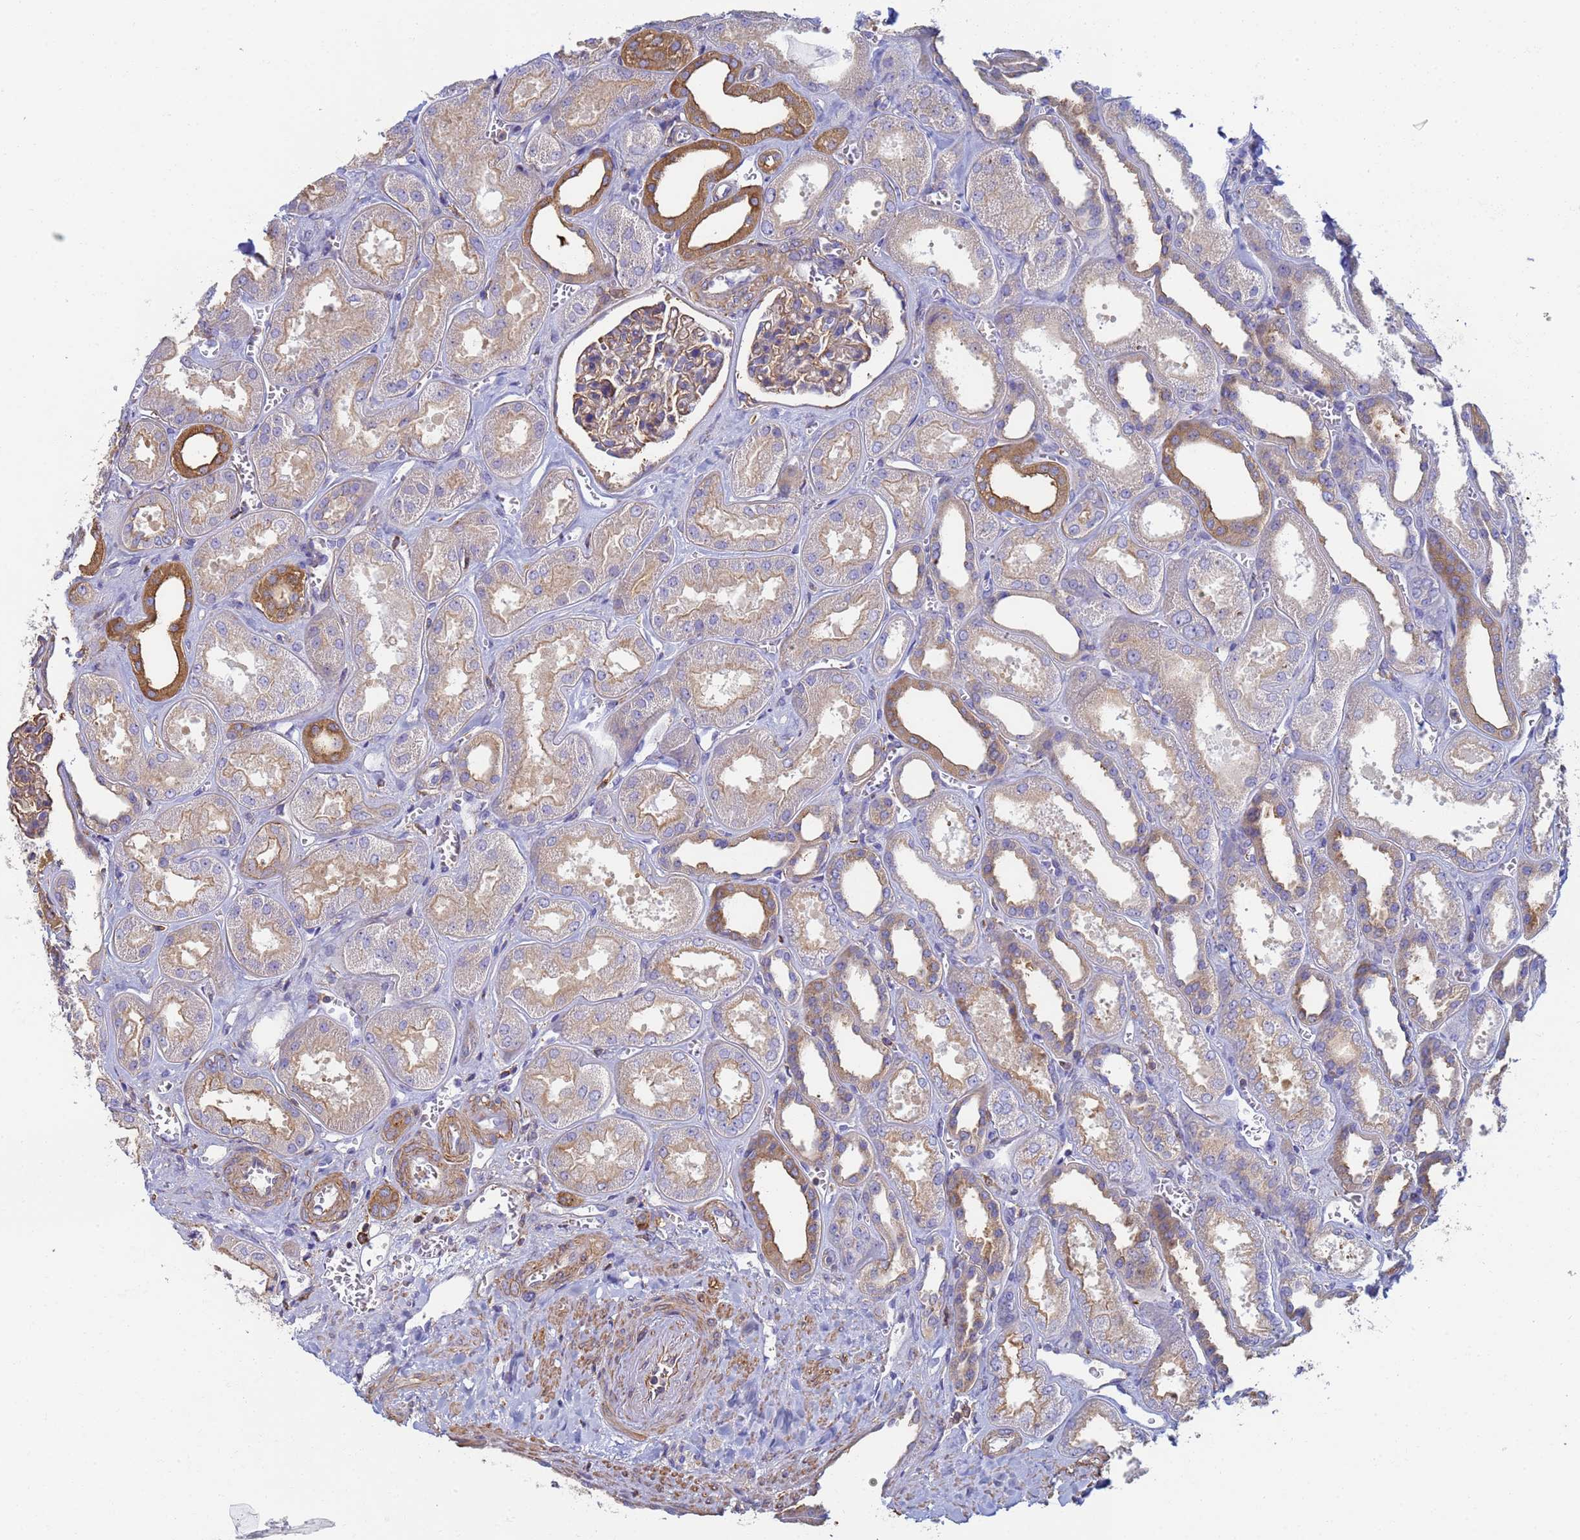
{"staining": {"intensity": "moderate", "quantity": "25%-75%", "location": "cytoplasmic/membranous"}, "tissue": "kidney", "cell_type": "Cells in glomeruli", "image_type": "normal", "snomed": [{"axis": "morphology", "description": "Normal tissue, NOS"}, {"axis": "morphology", "description": "Adenocarcinoma, NOS"}, {"axis": "topography", "description": "Kidney"}], "caption": "IHC micrograph of benign kidney: human kidney stained using immunohistochemistry exhibits medium levels of moderate protein expression localized specifically in the cytoplasmic/membranous of cells in glomeruli, appearing as a cytoplasmic/membranous brown color.", "gene": "ZNG1A", "patient": {"sex": "female", "age": 68}}